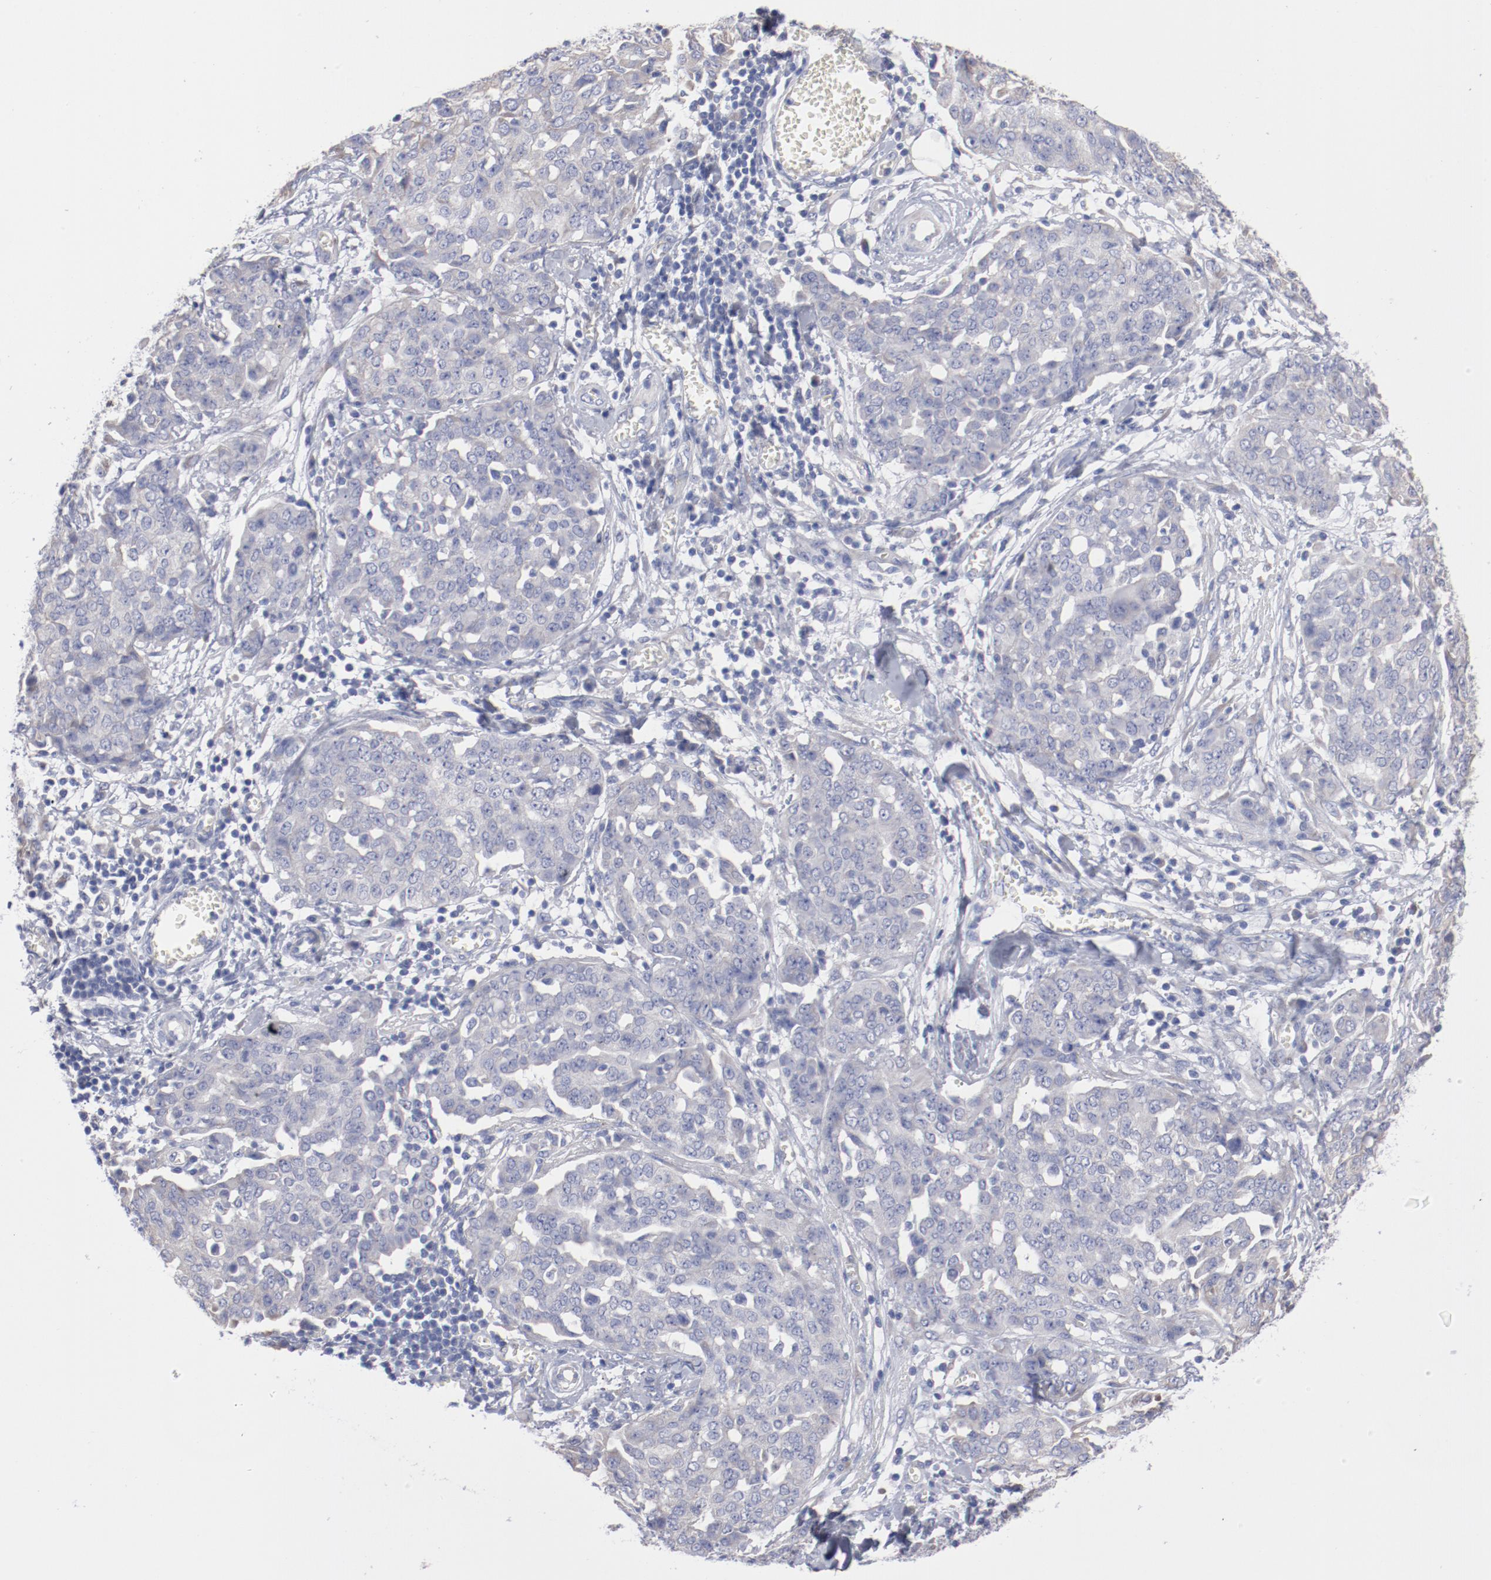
{"staining": {"intensity": "weak", "quantity": "<25%", "location": "cytoplasmic/membranous"}, "tissue": "ovarian cancer", "cell_type": "Tumor cells", "image_type": "cancer", "snomed": [{"axis": "morphology", "description": "Cystadenocarcinoma, serous, NOS"}, {"axis": "topography", "description": "Soft tissue"}, {"axis": "topography", "description": "Ovary"}], "caption": "This is an immunohistochemistry image of human ovarian serous cystadenocarcinoma. There is no positivity in tumor cells.", "gene": "CPE", "patient": {"sex": "female", "age": 57}}